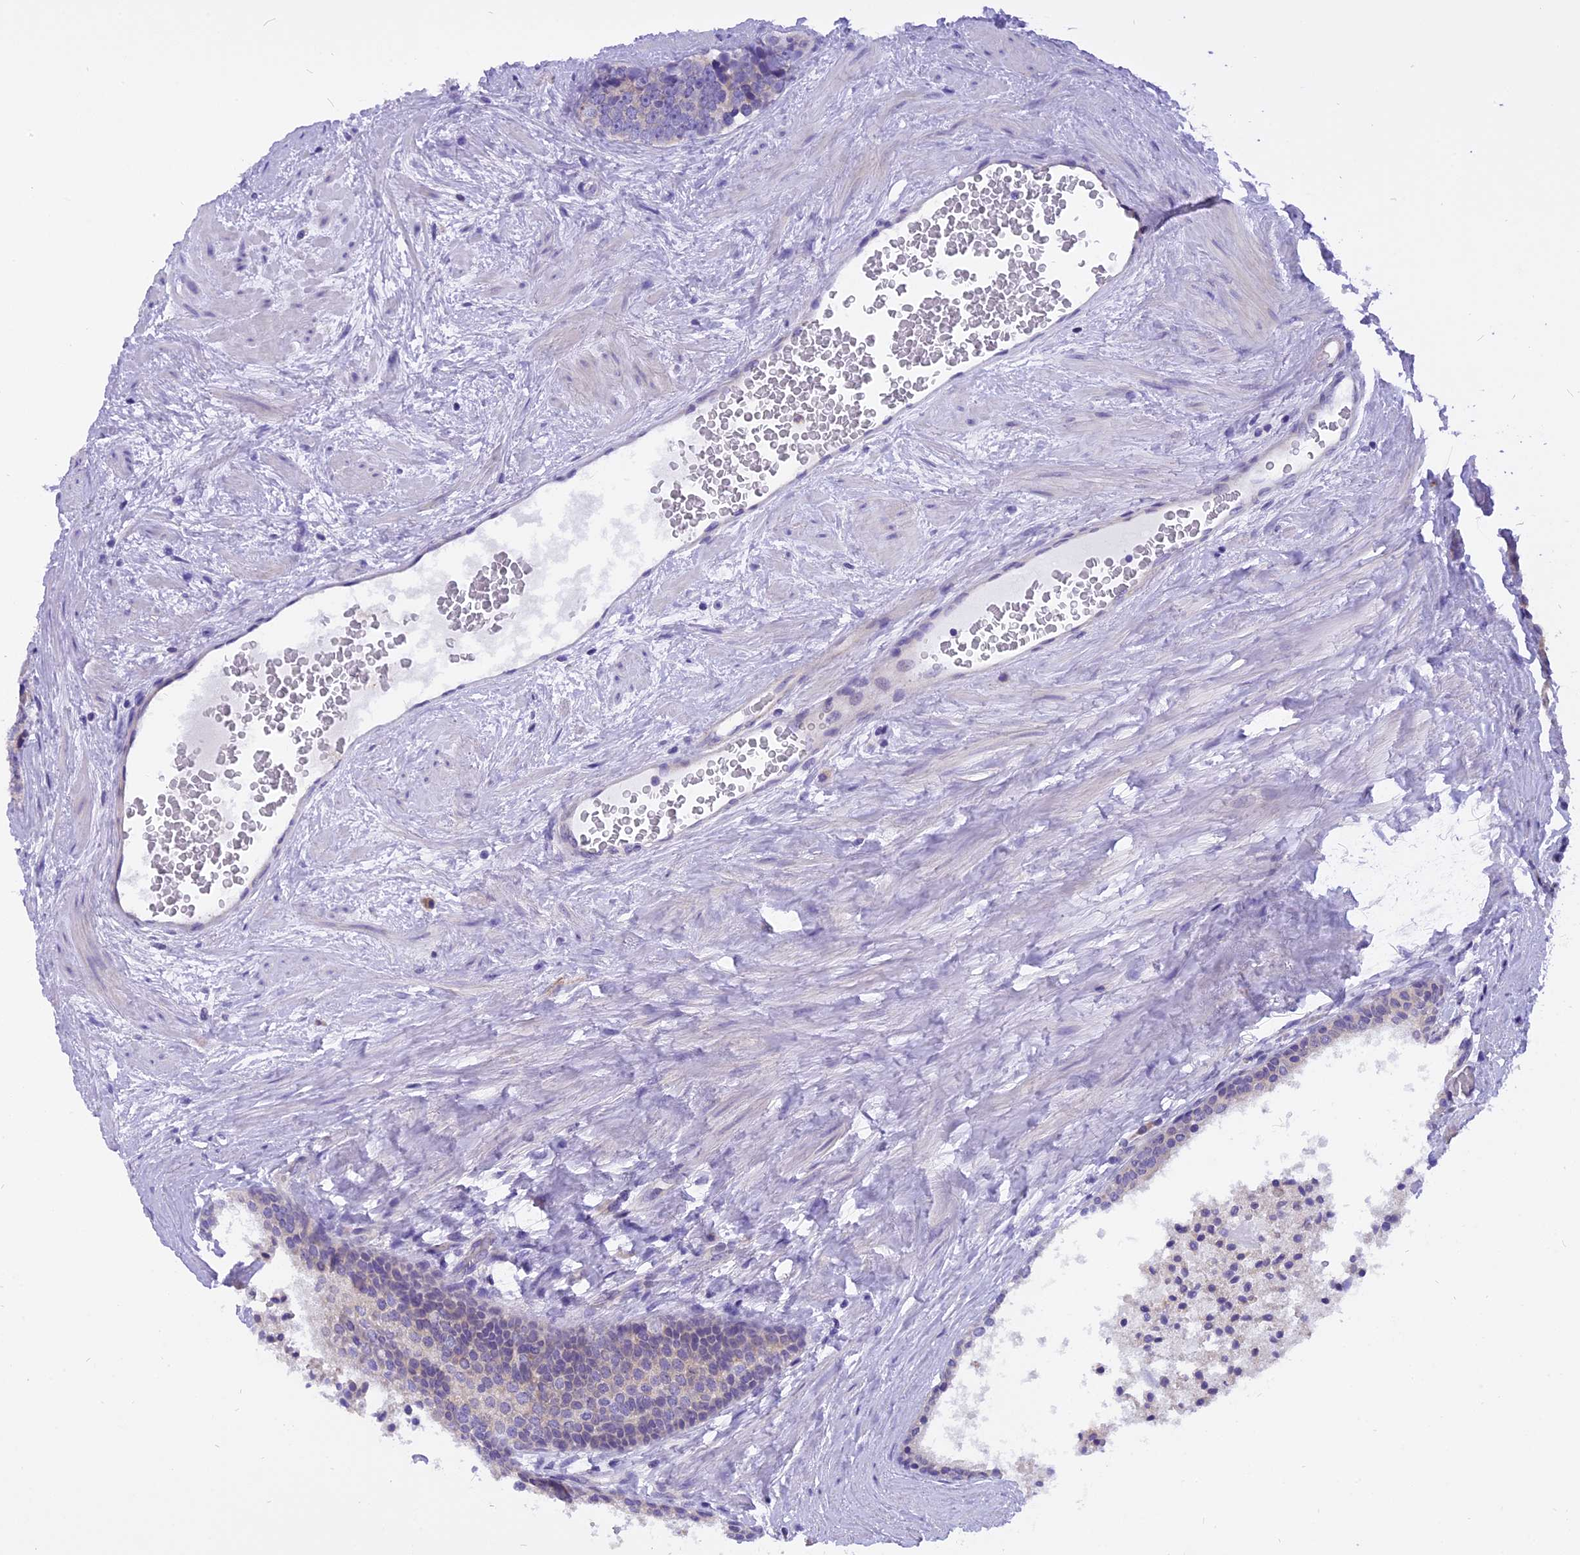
{"staining": {"intensity": "weak", "quantity": "<25%", "location": "cytoplasmic/membranous"}, "tissue": "prostate cancer", "cell_type": "Tumor cells", "image_type": "cancer", "snomed": [{"axis": "morphology", "description": "Adenocarcinoma, High grade"}, {"axis": "topography", "description": "Prostate"}], "caption": "IHC image of neoplastic tissue: adenocarcinoma (high-grade) (prostate) stained with DAB (3,3'-diaminobenzidine) exhibits no significant protein expression in tumor cells. (DAB (3,3'-diaminobenzidine) IHC visualized using brightfield microscopy, high magnification).", "gene": "TRIM3", "patient": {"sex": "male", "age": 56}}